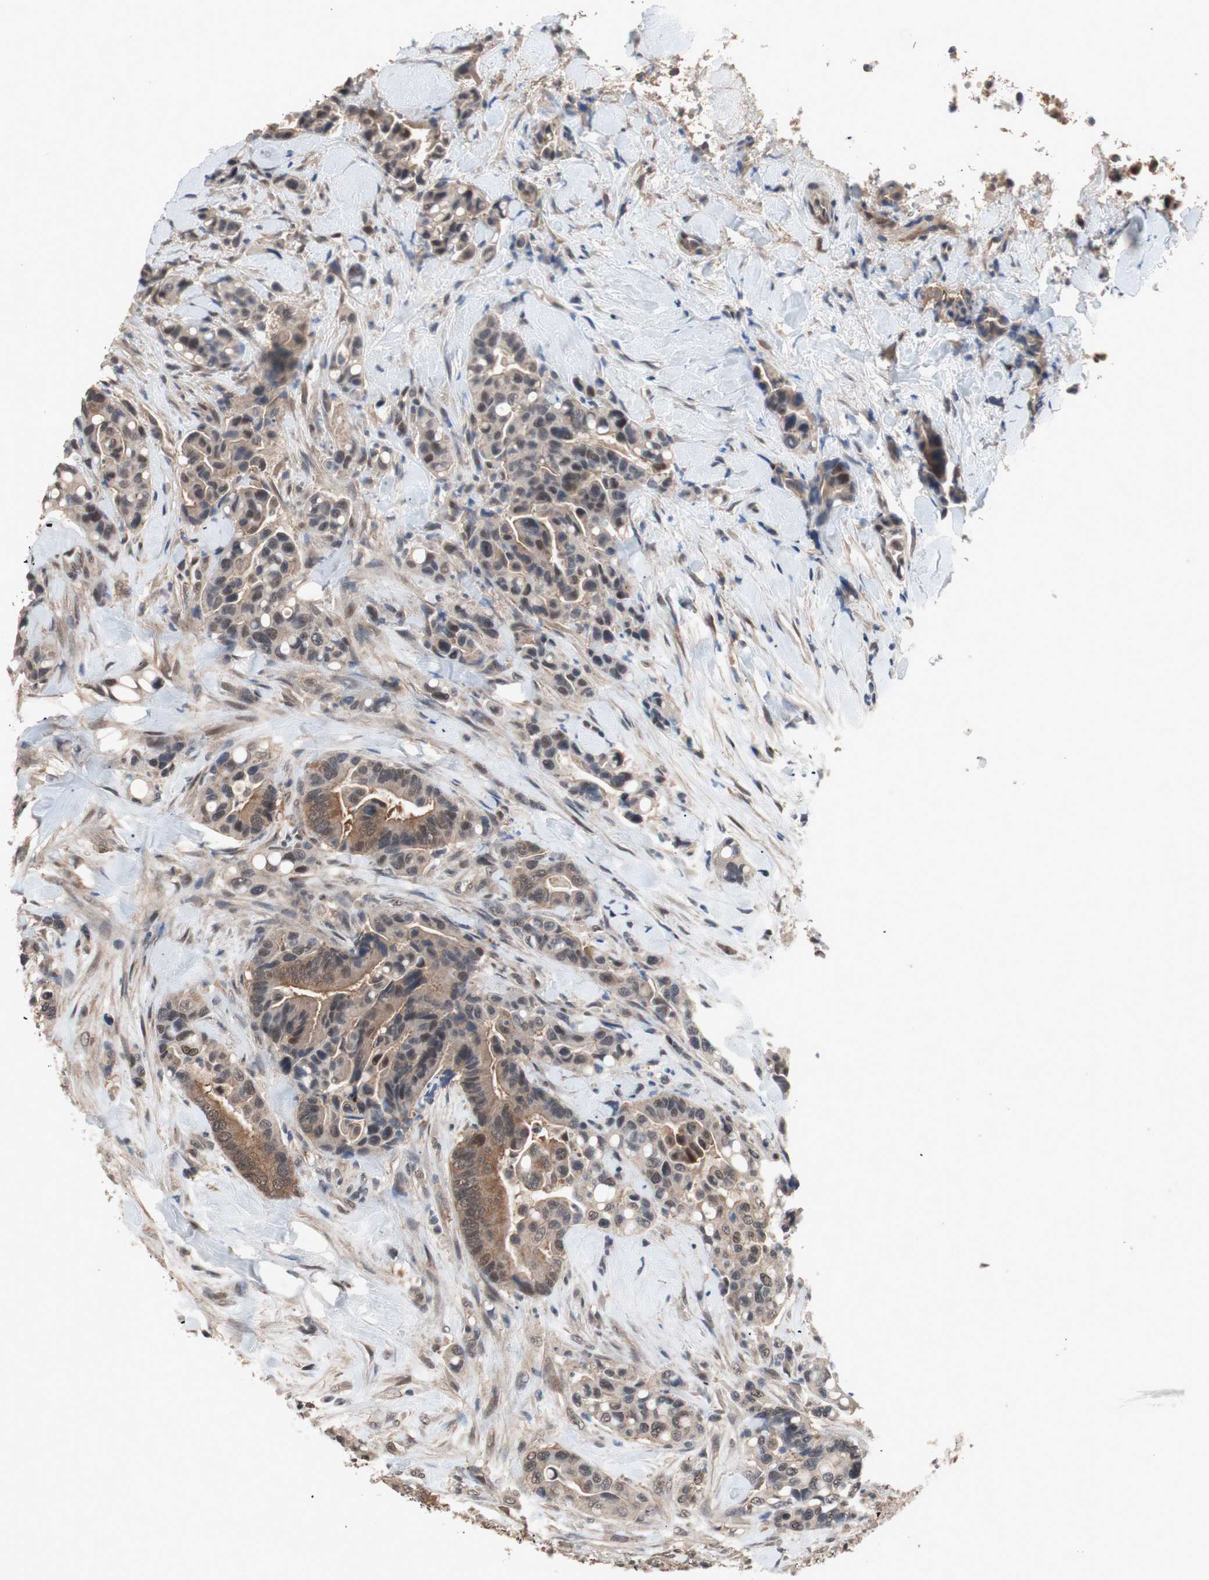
{"staining": {"intensity": "strong", "quantity": ">75%", "location": "cytoplasmic/membranous"}, "tissue": "colorectal cancer", "cell_type": "Tumor cells", "image_type": "cancer", "snomed": [{"axis": "morphology", "description": "Normal tissue, NOS"}, {"axis": "morphology", "description": "Adenocarcinoma, NOS"}, {"axis": "topography", "description": "Colon"}], "caption": "Colorectal adenocarcinoma stained for a protein displays strong cytoplasmic/membranous positivity in tumor cells.", "gene": "GART", "patient": {"sex": "male", "age": 82}}